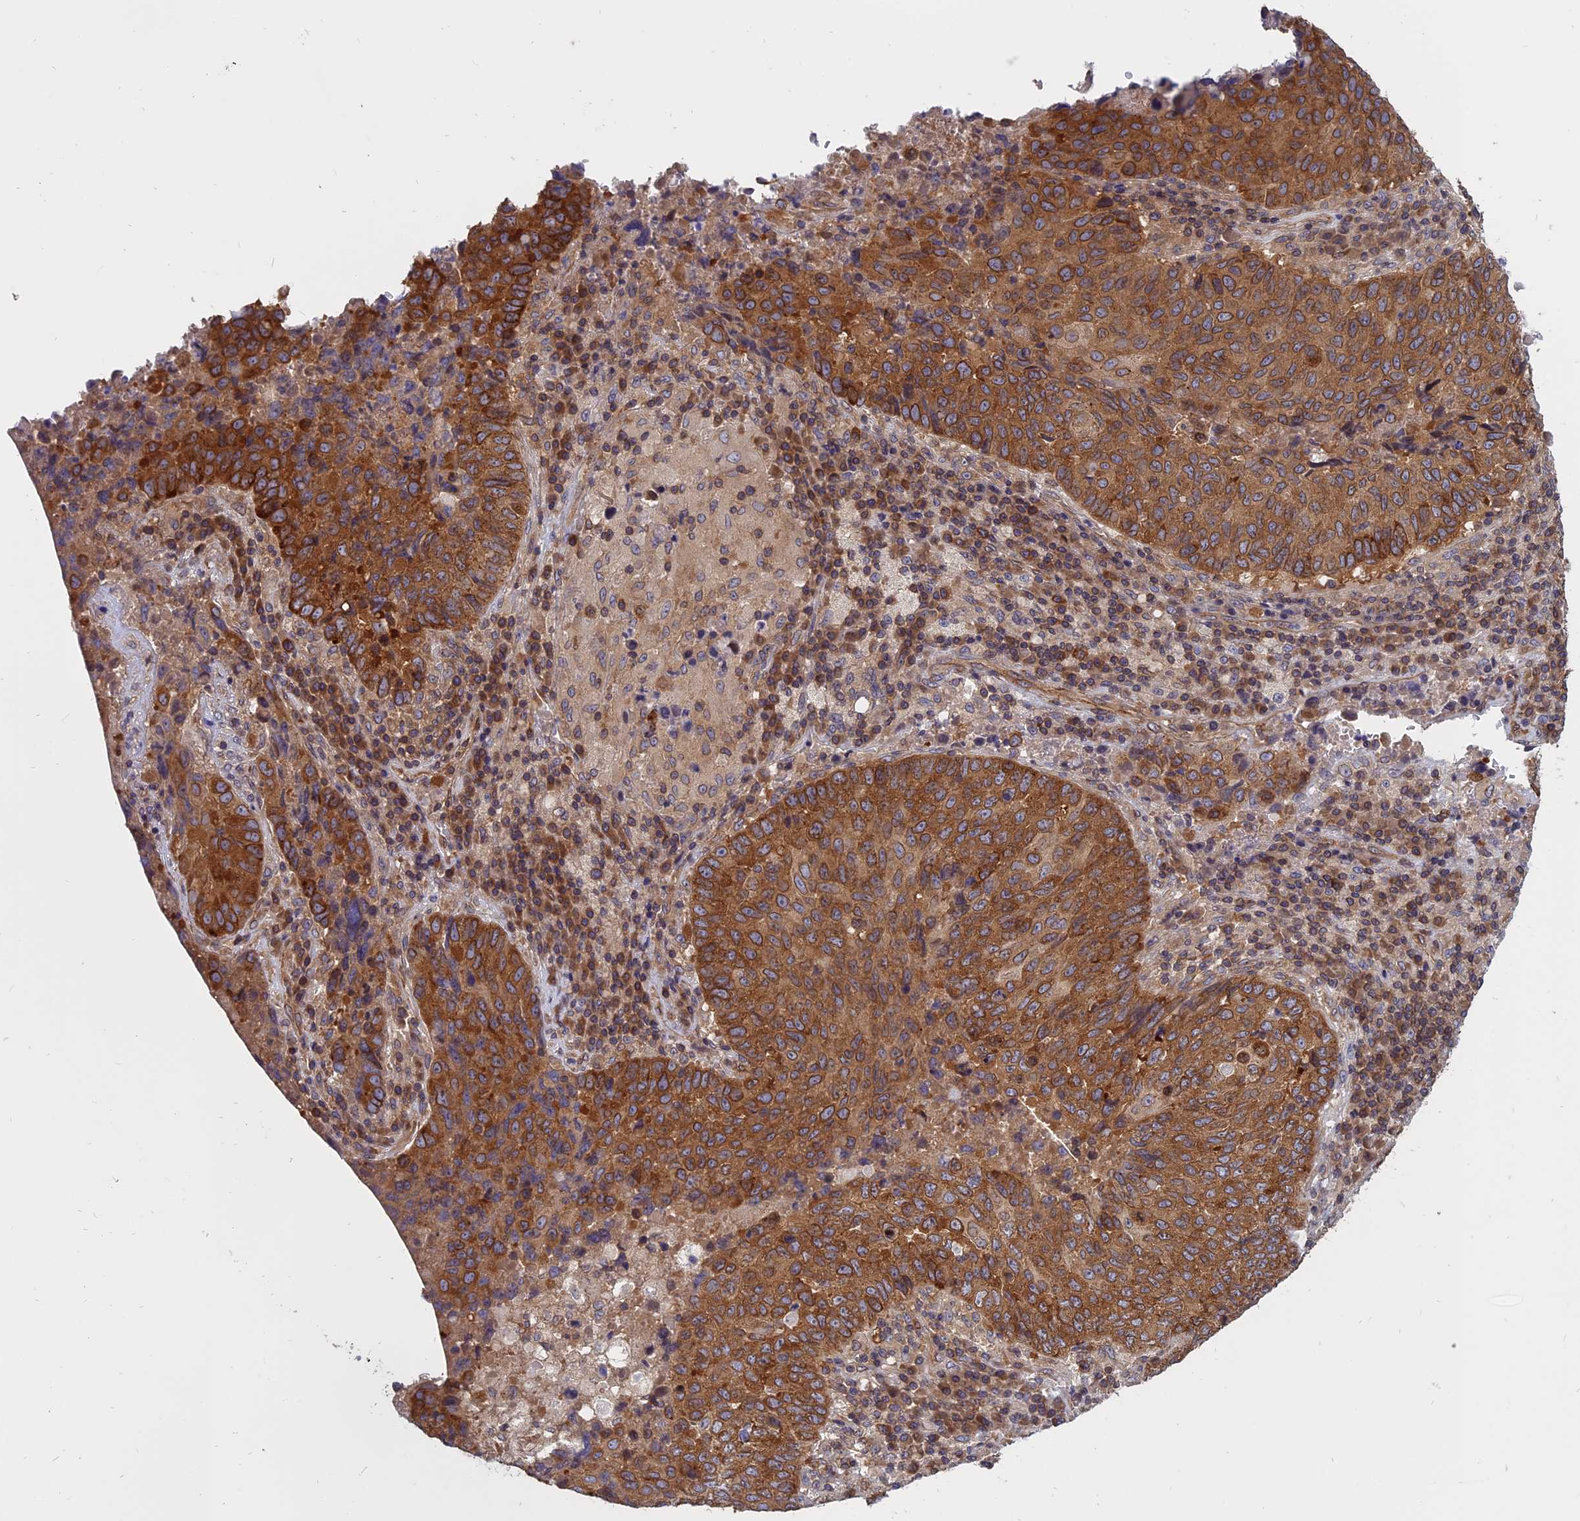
{"staining": {"intensity": "moderate", "quantity": ">75%", "location": "cytoplasmic/membranous"}, "tissue": "lung cancer", "cell_type": "Tumor cells", "image_type": "cancer", "snomed": [{"axis": "morphology", "description": "Squamous cell carcinoma, NOS"}, {"axis": "topography", "description": "Lung"}], "caption": "This histopathology image displays immunohistochemistry staining of human lung cancer (squamous cell carcinoma), with medium moderate cytoplasmic/membranous staining in about >75% of tumor cells.", "gene": "NAA10", "patient": {"sex": "male", "age": 73}}